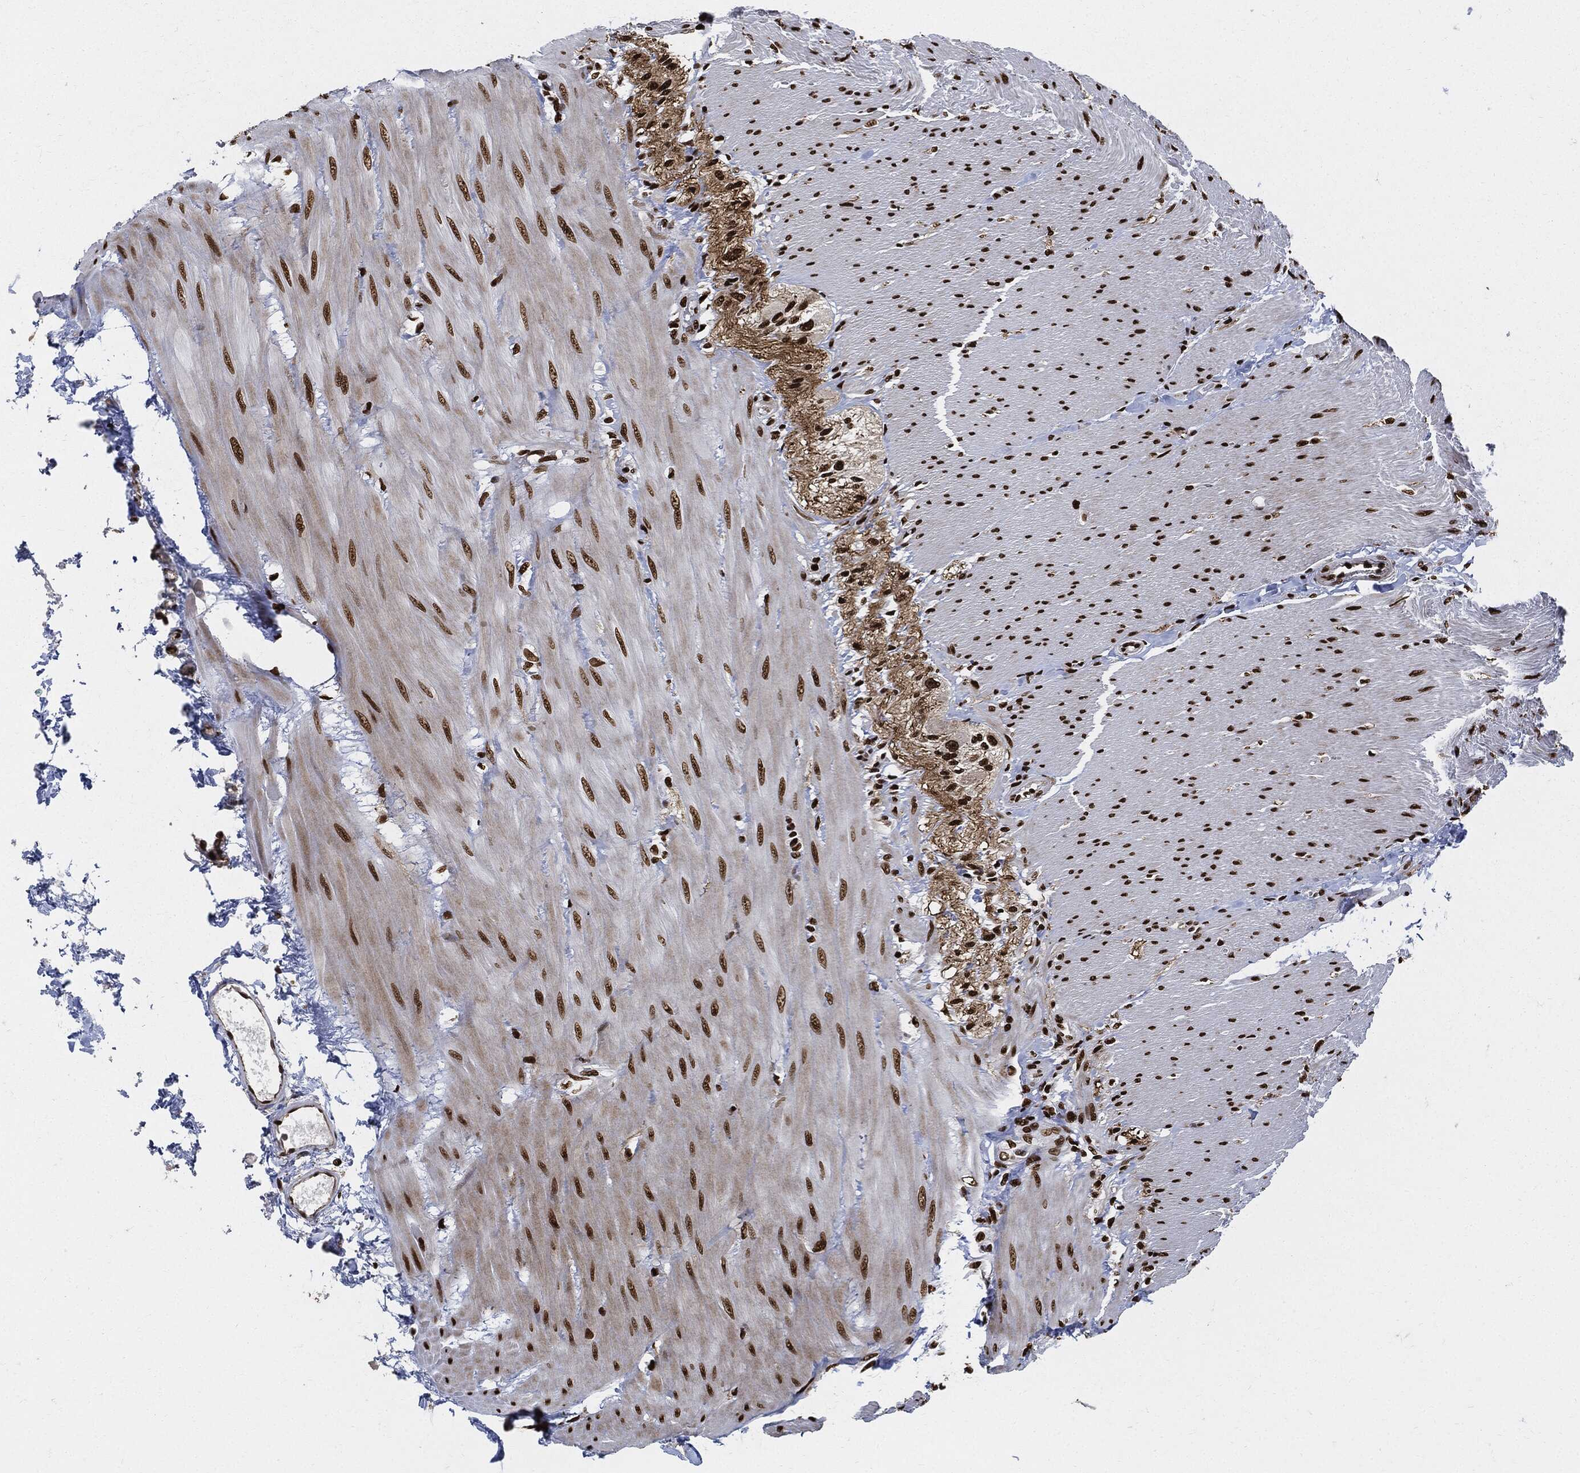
{"staining": {"intensity": "negative", "quantity": "none", "location": "none"}, "tissue": "soft tissue", "cell_type": "Fibroblasts", "image_type": "normal", "snomed": [{"axis": "morphology", "description": "Normal tissue, NOS"}, {"axis": "topography", "description": "Smooth muscle"}, {"axis": "topography", "description": "Duodenum"}, {"axis": "topography", "description": "Peripheral nerve tissue"}], "caption": "High power microscopy photomicrograph of an immunohistochemistry (IHC) image of benign soft tissue, revealing no significant positivity in fibroblasts.", "gene": "RECQL", "patient": {"sex": "female", "age": 61}}